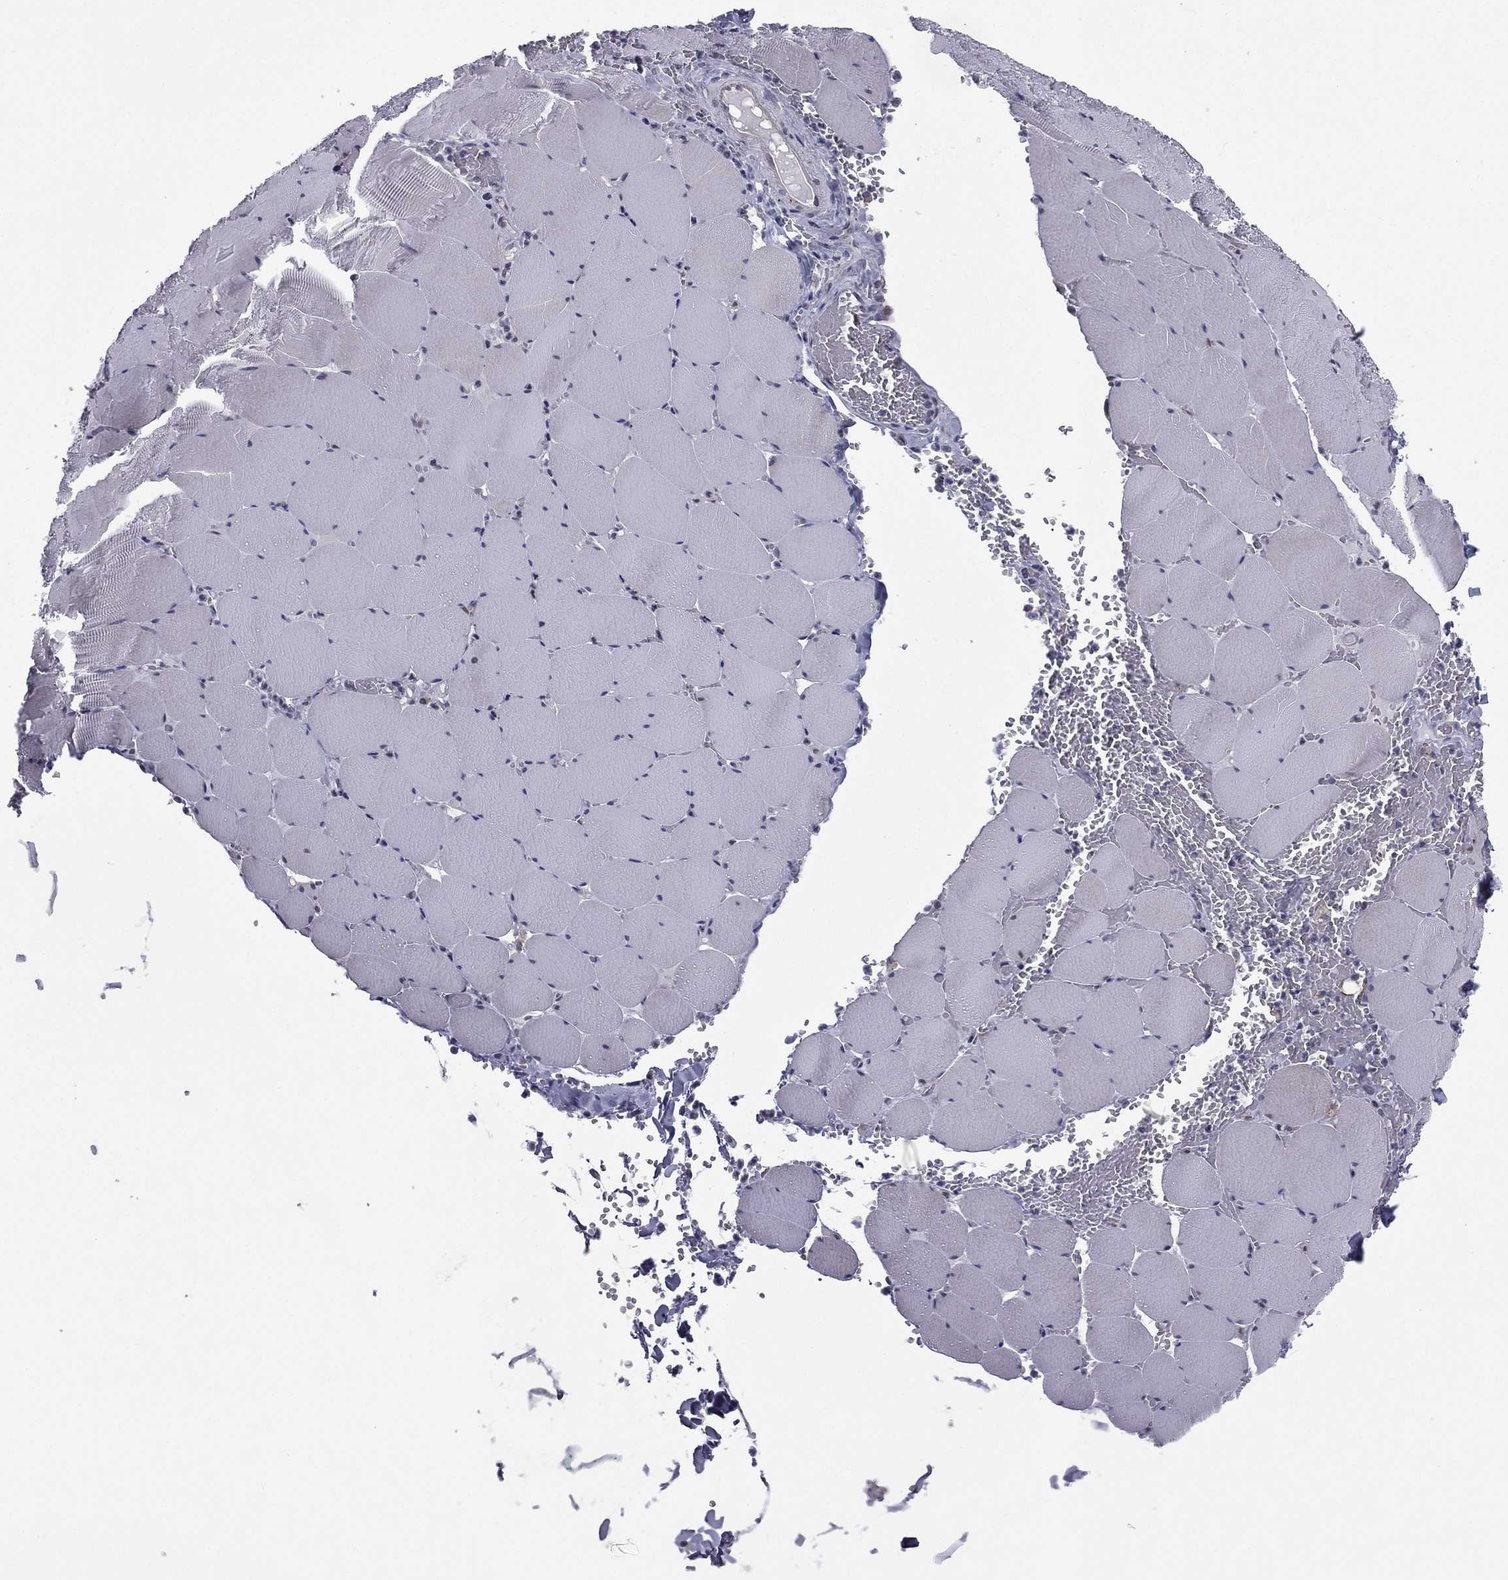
{"staining": {"intensity": "negative", "quantity": "none", "location": "none"}, "tissue": "skeletal muscle", "cell_type": "Myocytes", "image_type": "normal", "snomed": [{"axis": "morphology", "description": "Normal tissue, NOS"}, {"axis": "morphology", "description": "Malignant melanoma, Metastatic site"}, {"axis": "topography", "description": "Skeletal muscle"}], "caption": "The immunohistochemistry (IHC) image has no significant expression in myocytes of skeletal muscle. (Stains: DAB IHC with hematoxylin counter stain, Microscopy: brightfield microscopy at high magnification).", "gene": "ACTRT2", "patient": {"sex": "male", "age": 50}}